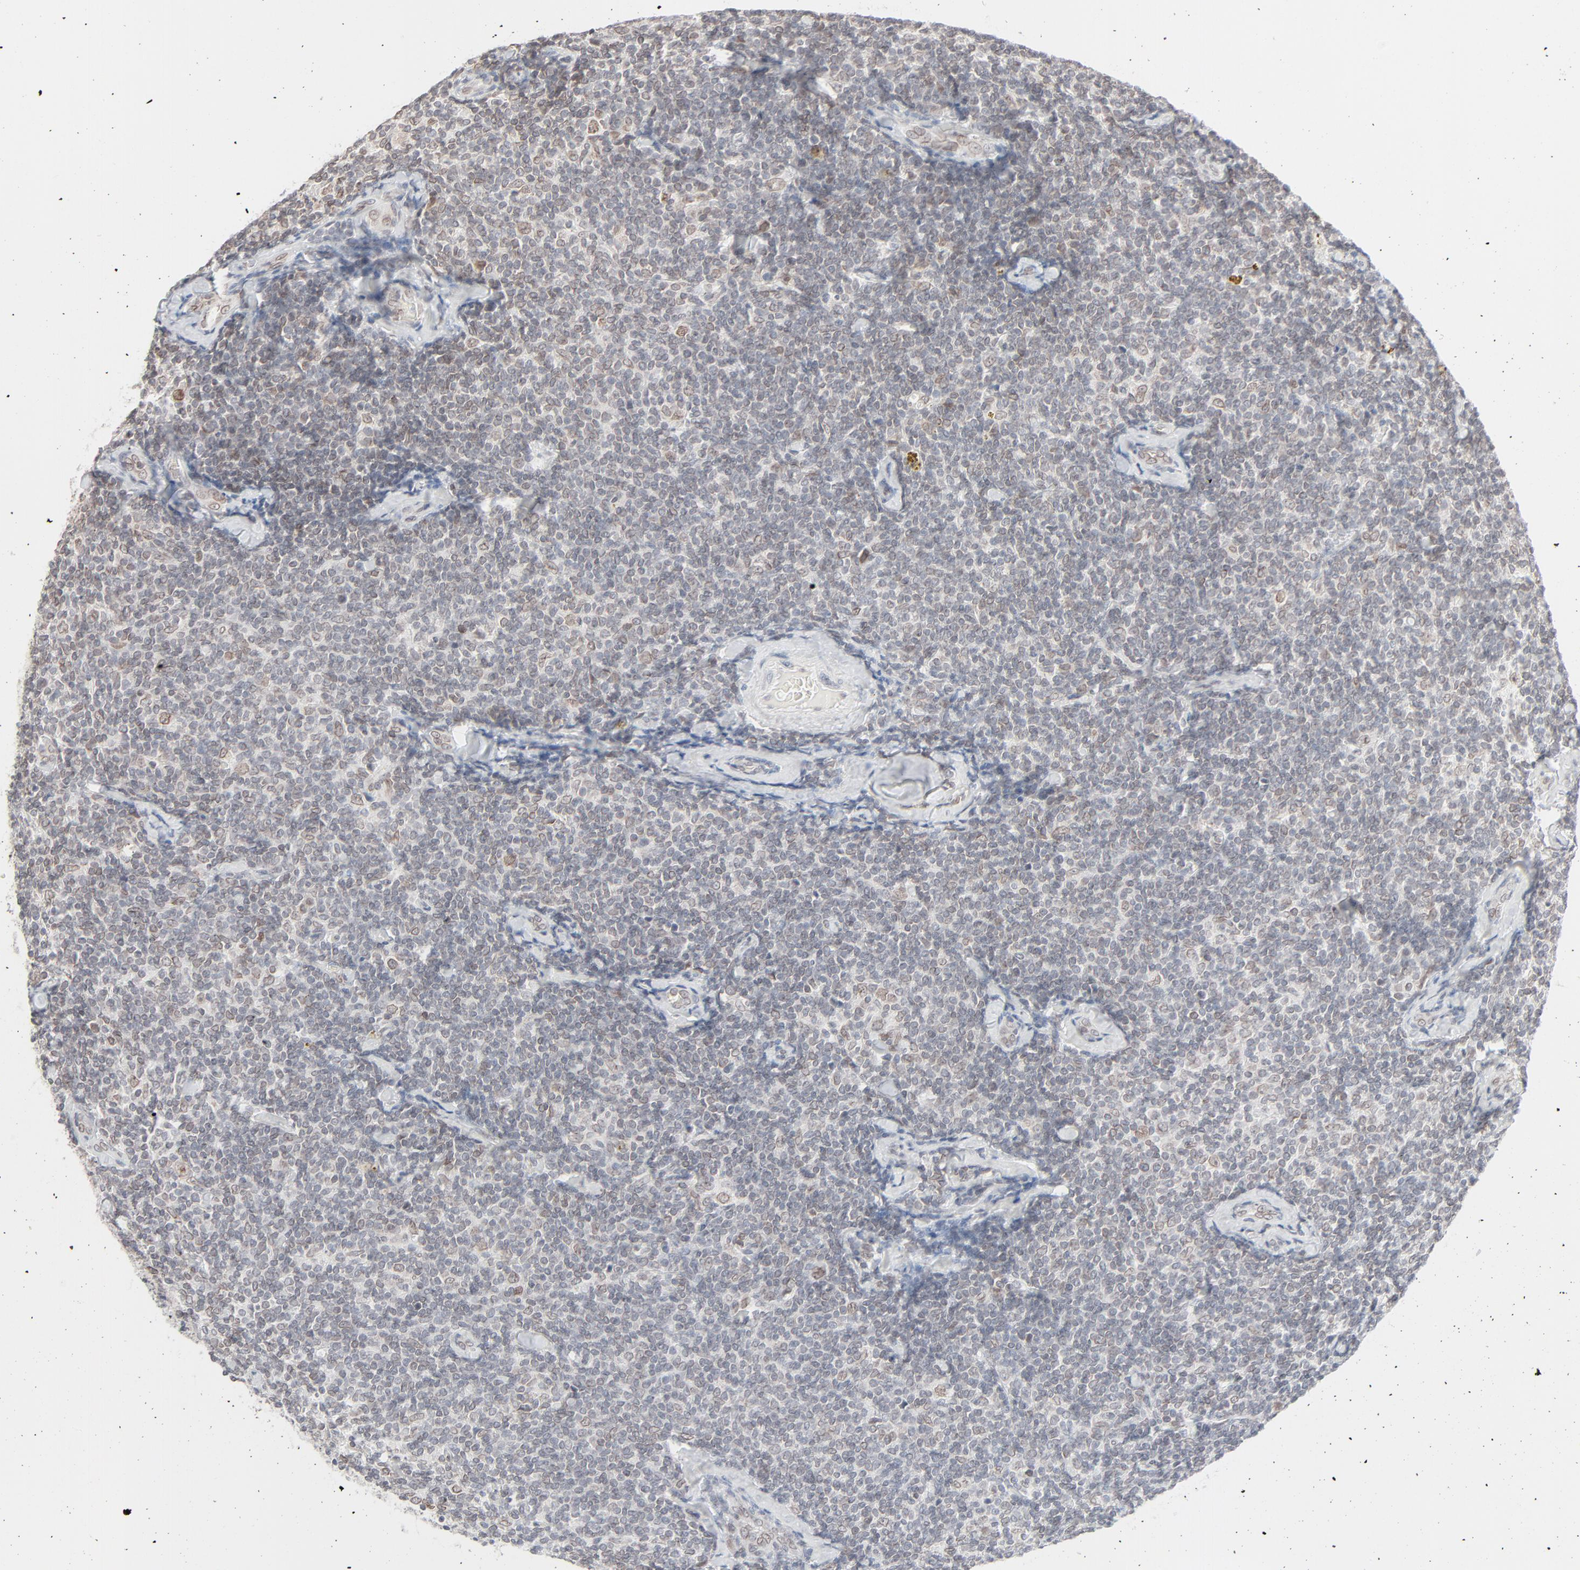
{"staining": {"intensity": "weak", "quantity": "<25%", "location": "cytoplasmic/membranous,nuclear"}, "tissue": "lymphoma", "cell_type": "Tumor cells", "image_type": "cancer", "snomed": [{"axis": "morphology", "description": "Malignant lymphoma, non-Hodgkin's type, Low grade"}, {"axis": "topography", "description": "Lymph node"}], "caption": "Tumor cells show no significant expression in malignant lymphoma, non-Hodgkin's type (low-grade). (DAB (3,3'-diaminobenzidine) immunohistochemistry, high magnification).", "gene": "MAD1L1", "patient": {"sex": "female", "age": 56}}